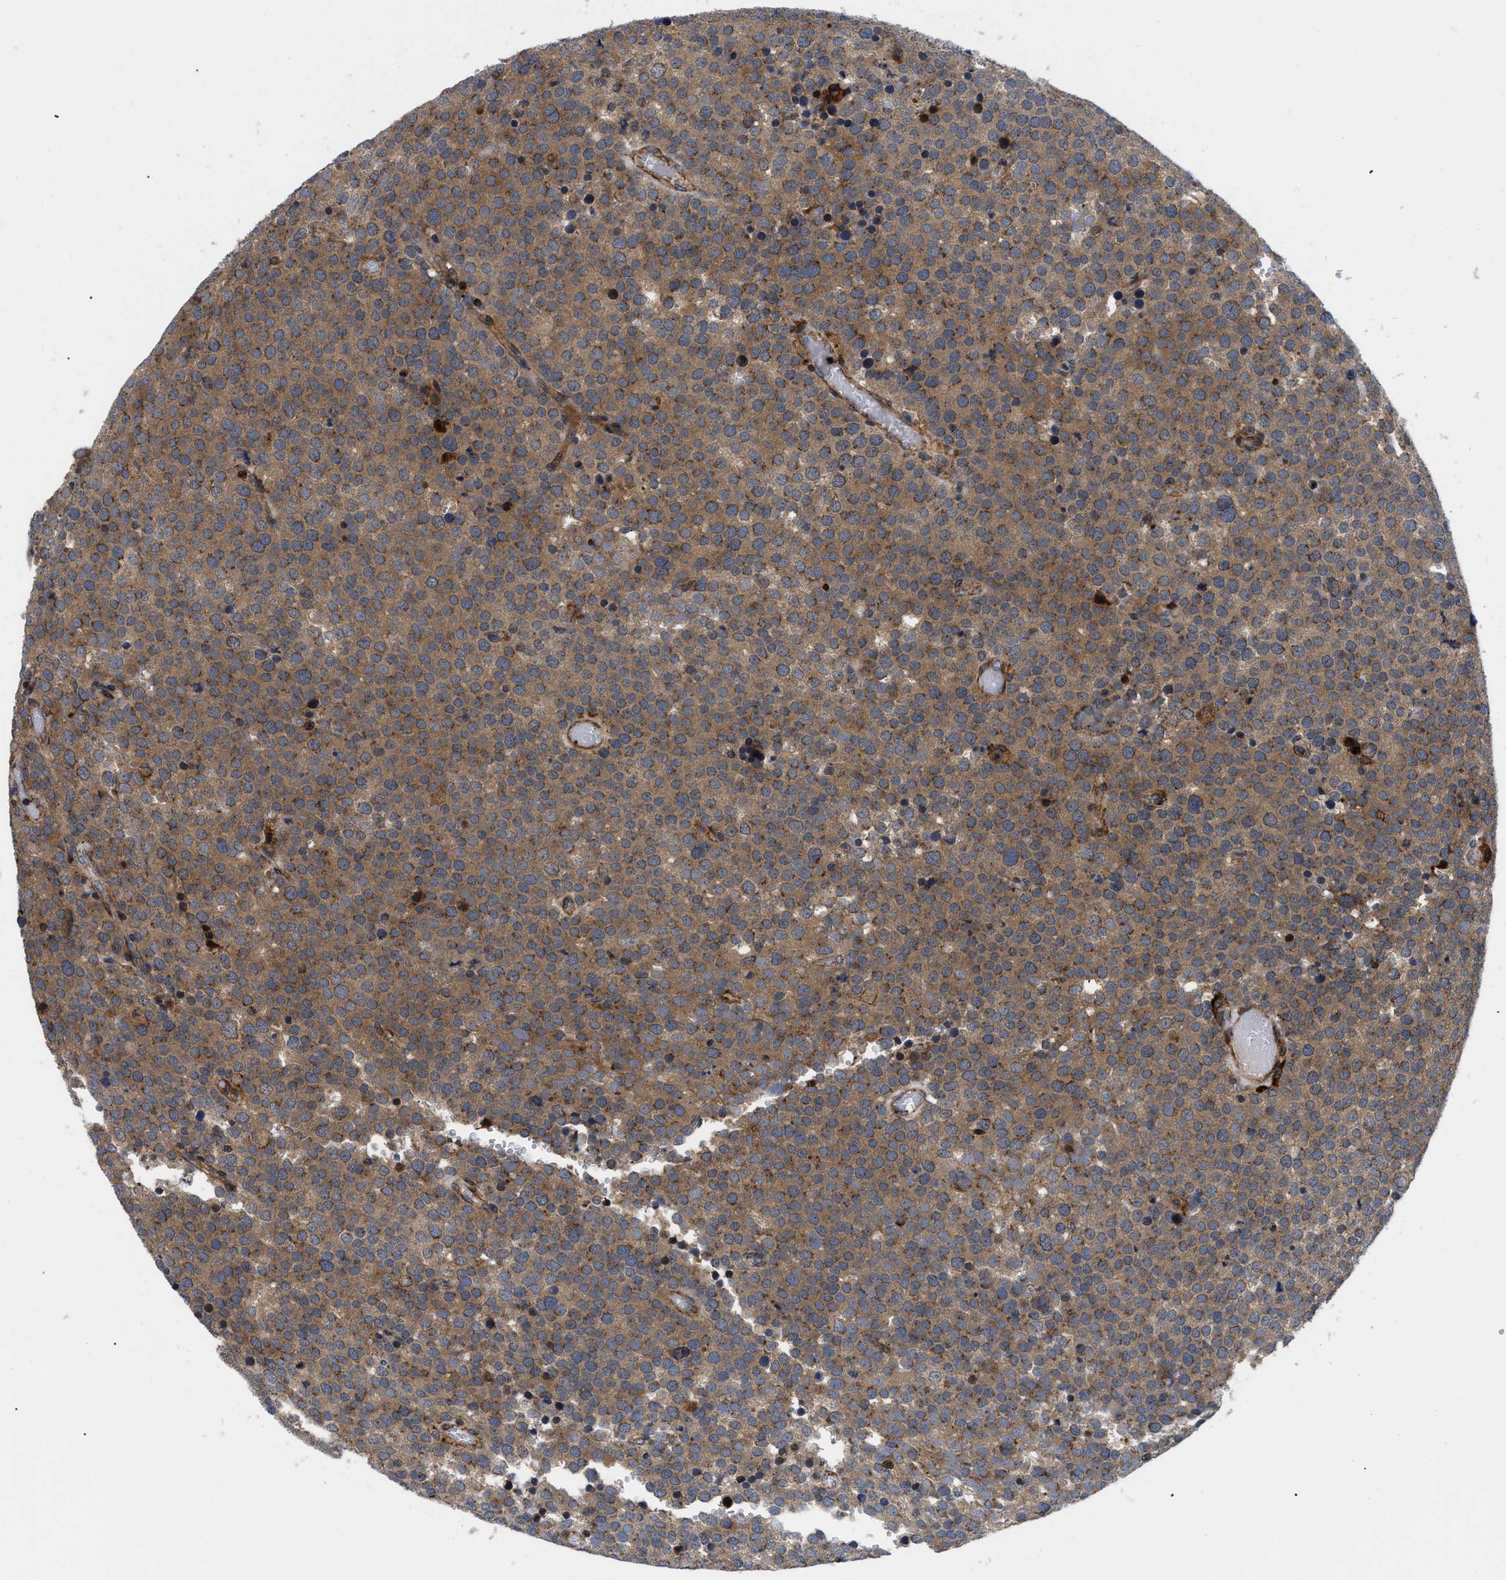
{"staining": {"intensity": "moderate", "quantity": ">75%", "location": "cytoplasmic/membranous"}, "tissue": "testis cancer", "cell_type": "Tumor cells", "image_type": "cancer", "snomed": [{"axis": "morphology", "description": "Normal tissue, NOS"}, {"axis": "morphology", "description": "Seminoma, NOS"}, {"axis": "topography", "description": "Testis"}], "caption": "Moderate cytoplasmic/membranous positivity is appreciated in approximately >75% of tumor cells in testis cancer. The protein of interest is stained brown, and the nuclei are stained in blue (DAB IHC with brightfield microscopy, high magnification).", "gene": "SPAST", "patient": {"sex": "male", "age": 71}}